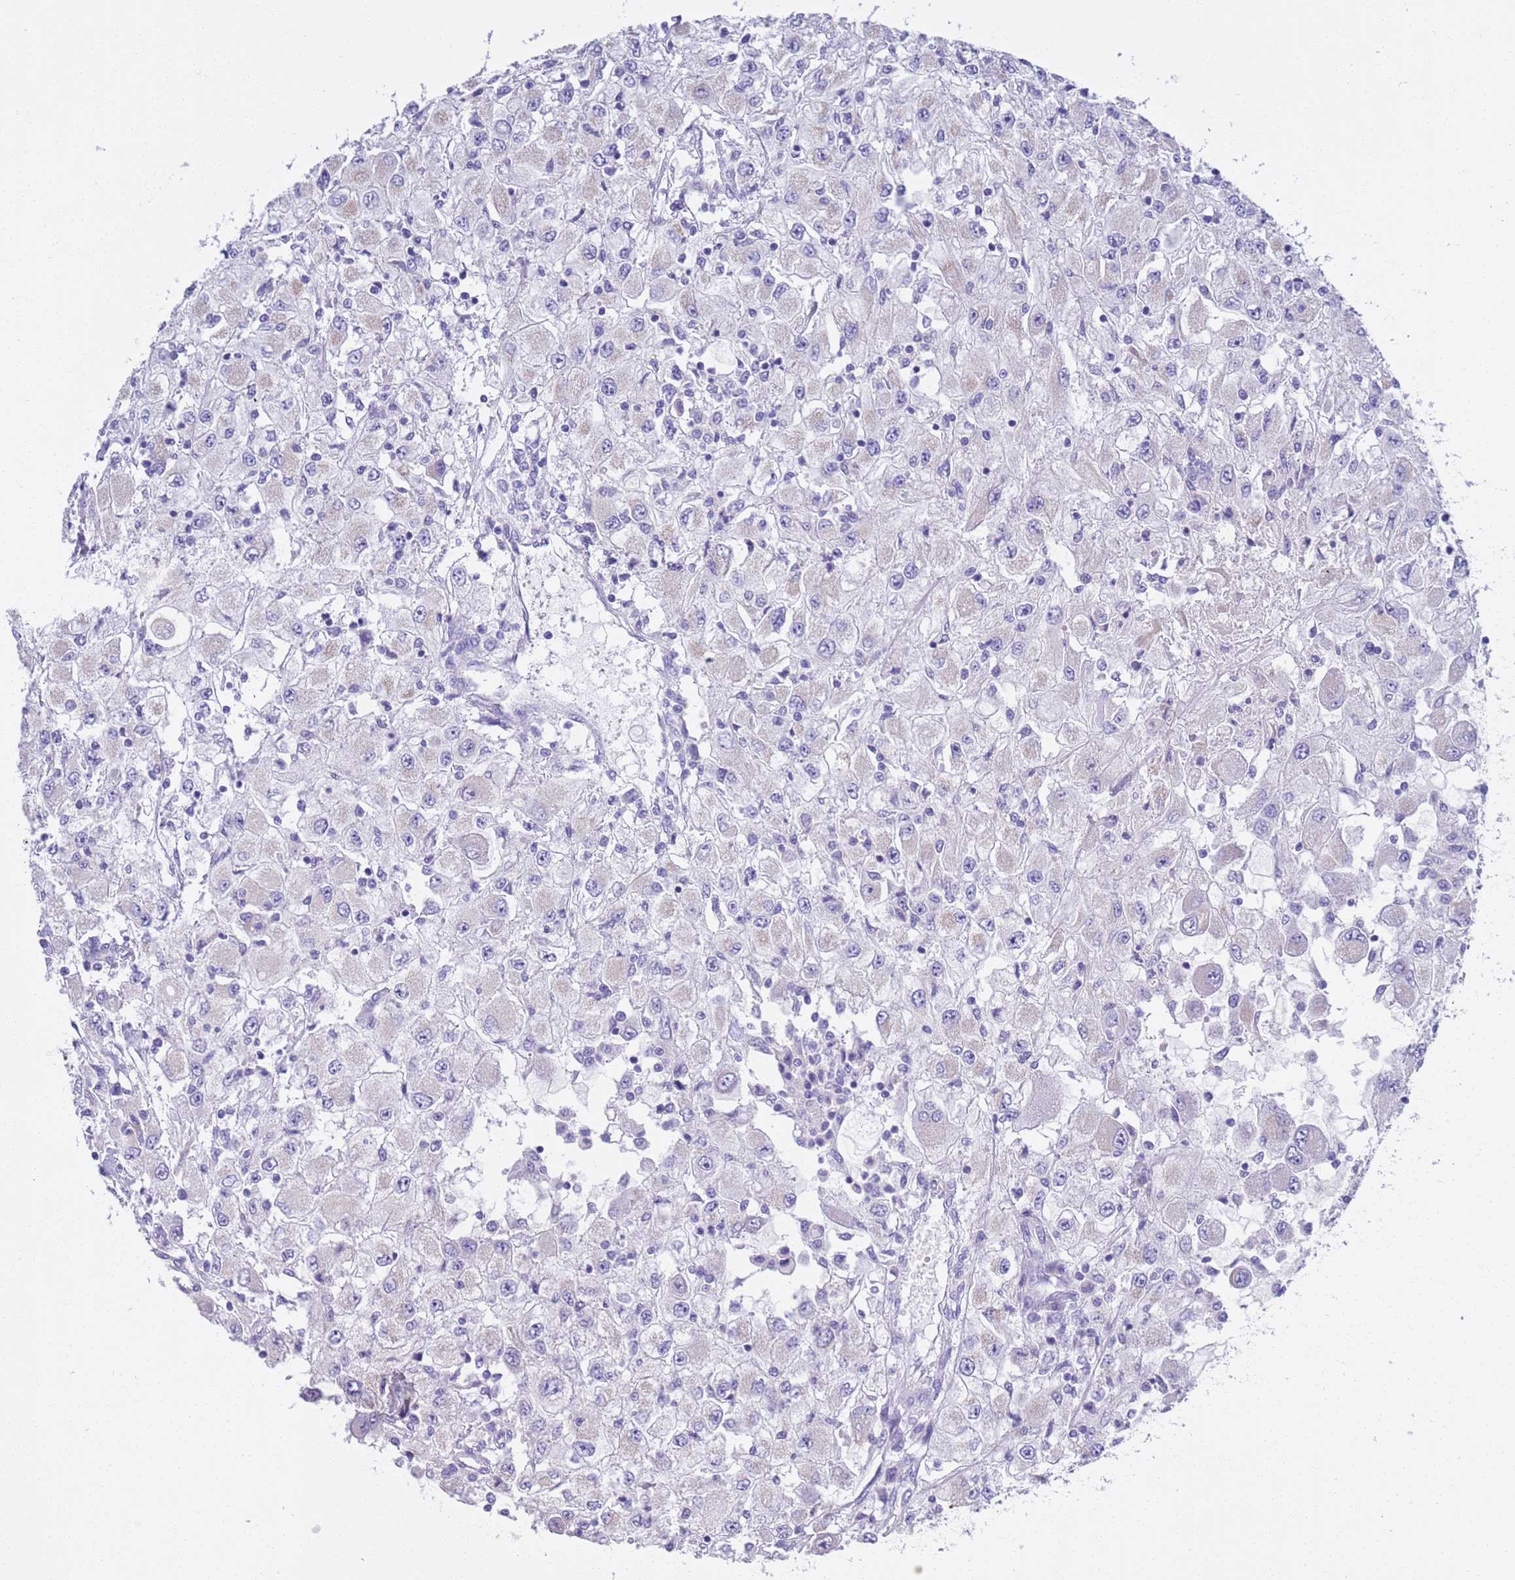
{"staining": {"intensity": "negative", "quantity": "none", "location": "none"}, "tissue": "renal cancer", "cell_type": "Tumor cells", "image_type": "cancer", "snomed": [{"axis": "morphology", "description": "Adenocarcinoma, NOS"}, {"axis": "topography", "description": "Kidney"}], "caption": "Photomicrograph shows no protein positivity in tumor cells of adenocarcinoma (renal) tissue.", "gene": "BRMS1L", "patient": {"sex": "female", "age": 67}}